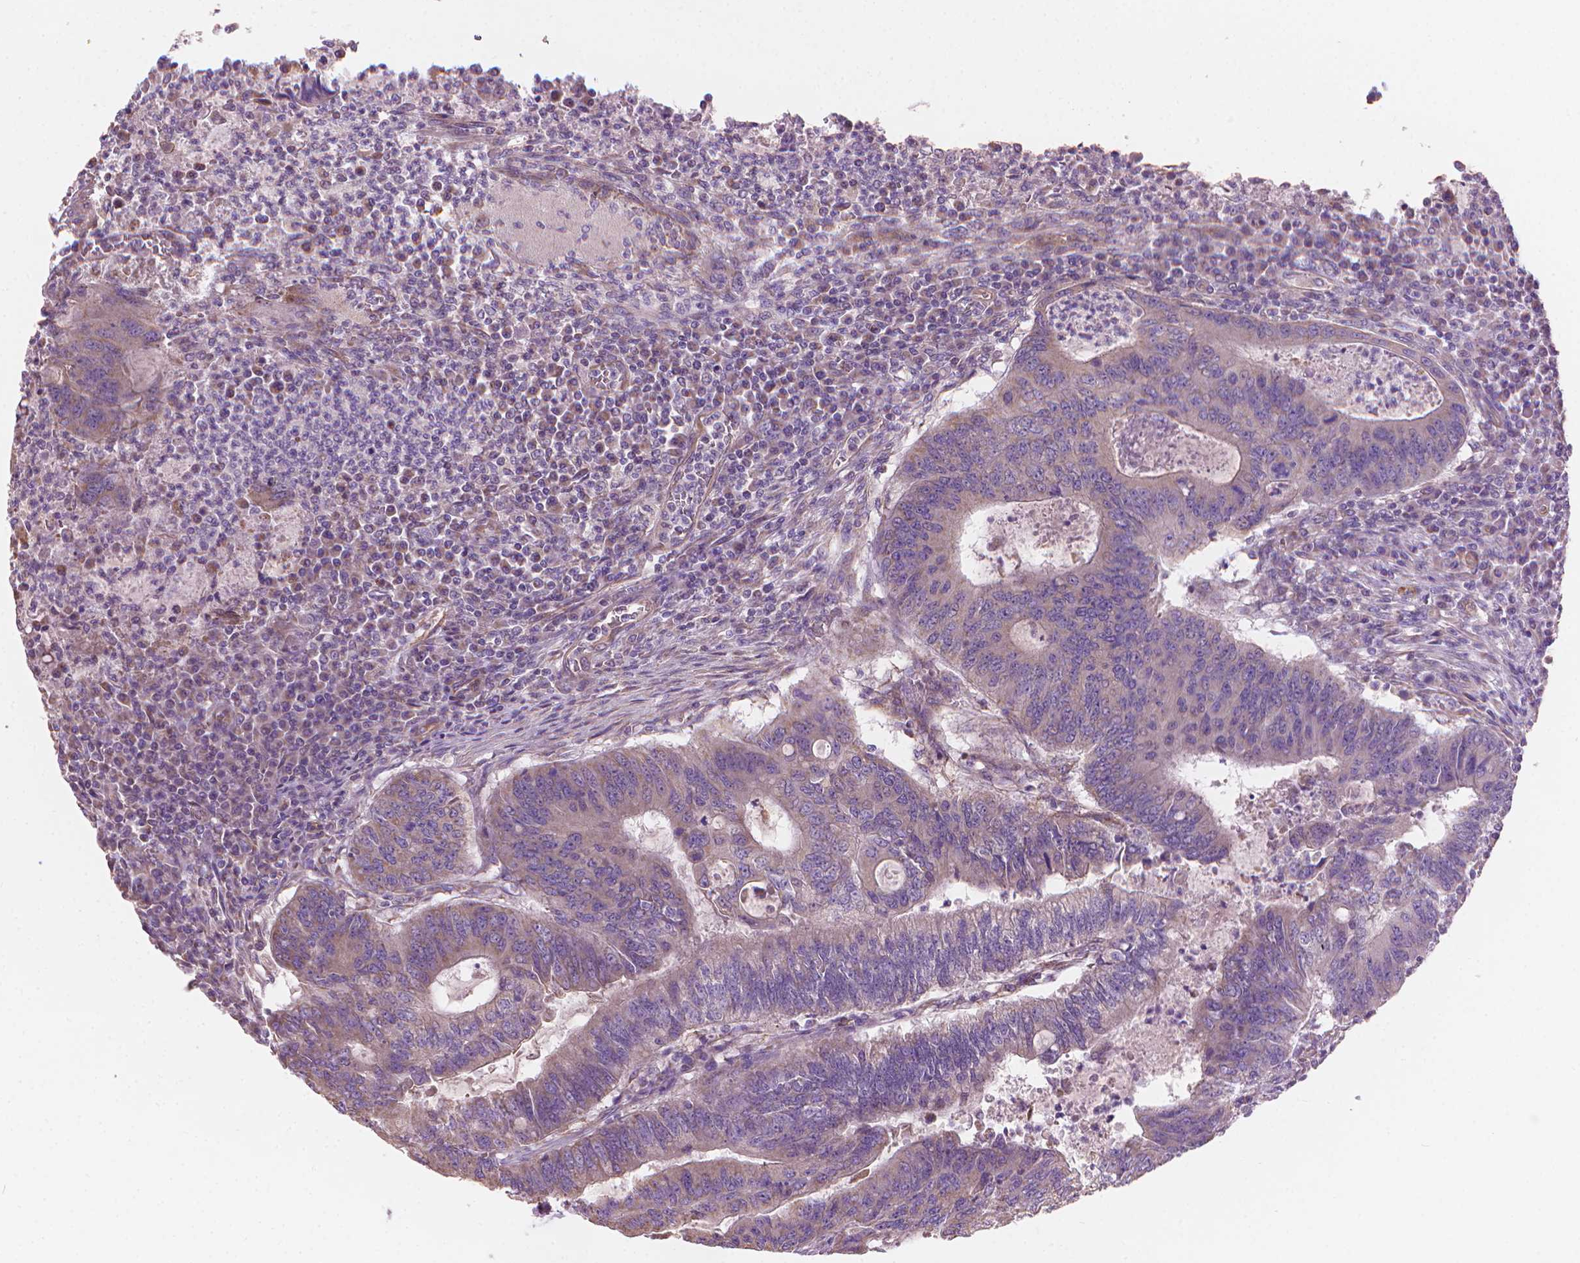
{"staining": {"intensity": "weak", "quantity": "25%-75%", "location": "cytoplasmic/membranous"}, "tissue": "colorectal cancer", "cell_type": "Tumor cells", "image_type": "cancer", "snomed": [{"axis": "morphology", "description": "Adenocarcinoma, NOS"}, {"axis": "topography", "description": "Colon"}], "caption": "Colorectal adenocarcinoma tissue shows weak cytoplasmic/membranous staining in approximately 25%-75% of tumor cells", "gene": "TTC29", "patient": {"sex": "male", "age": 67}}